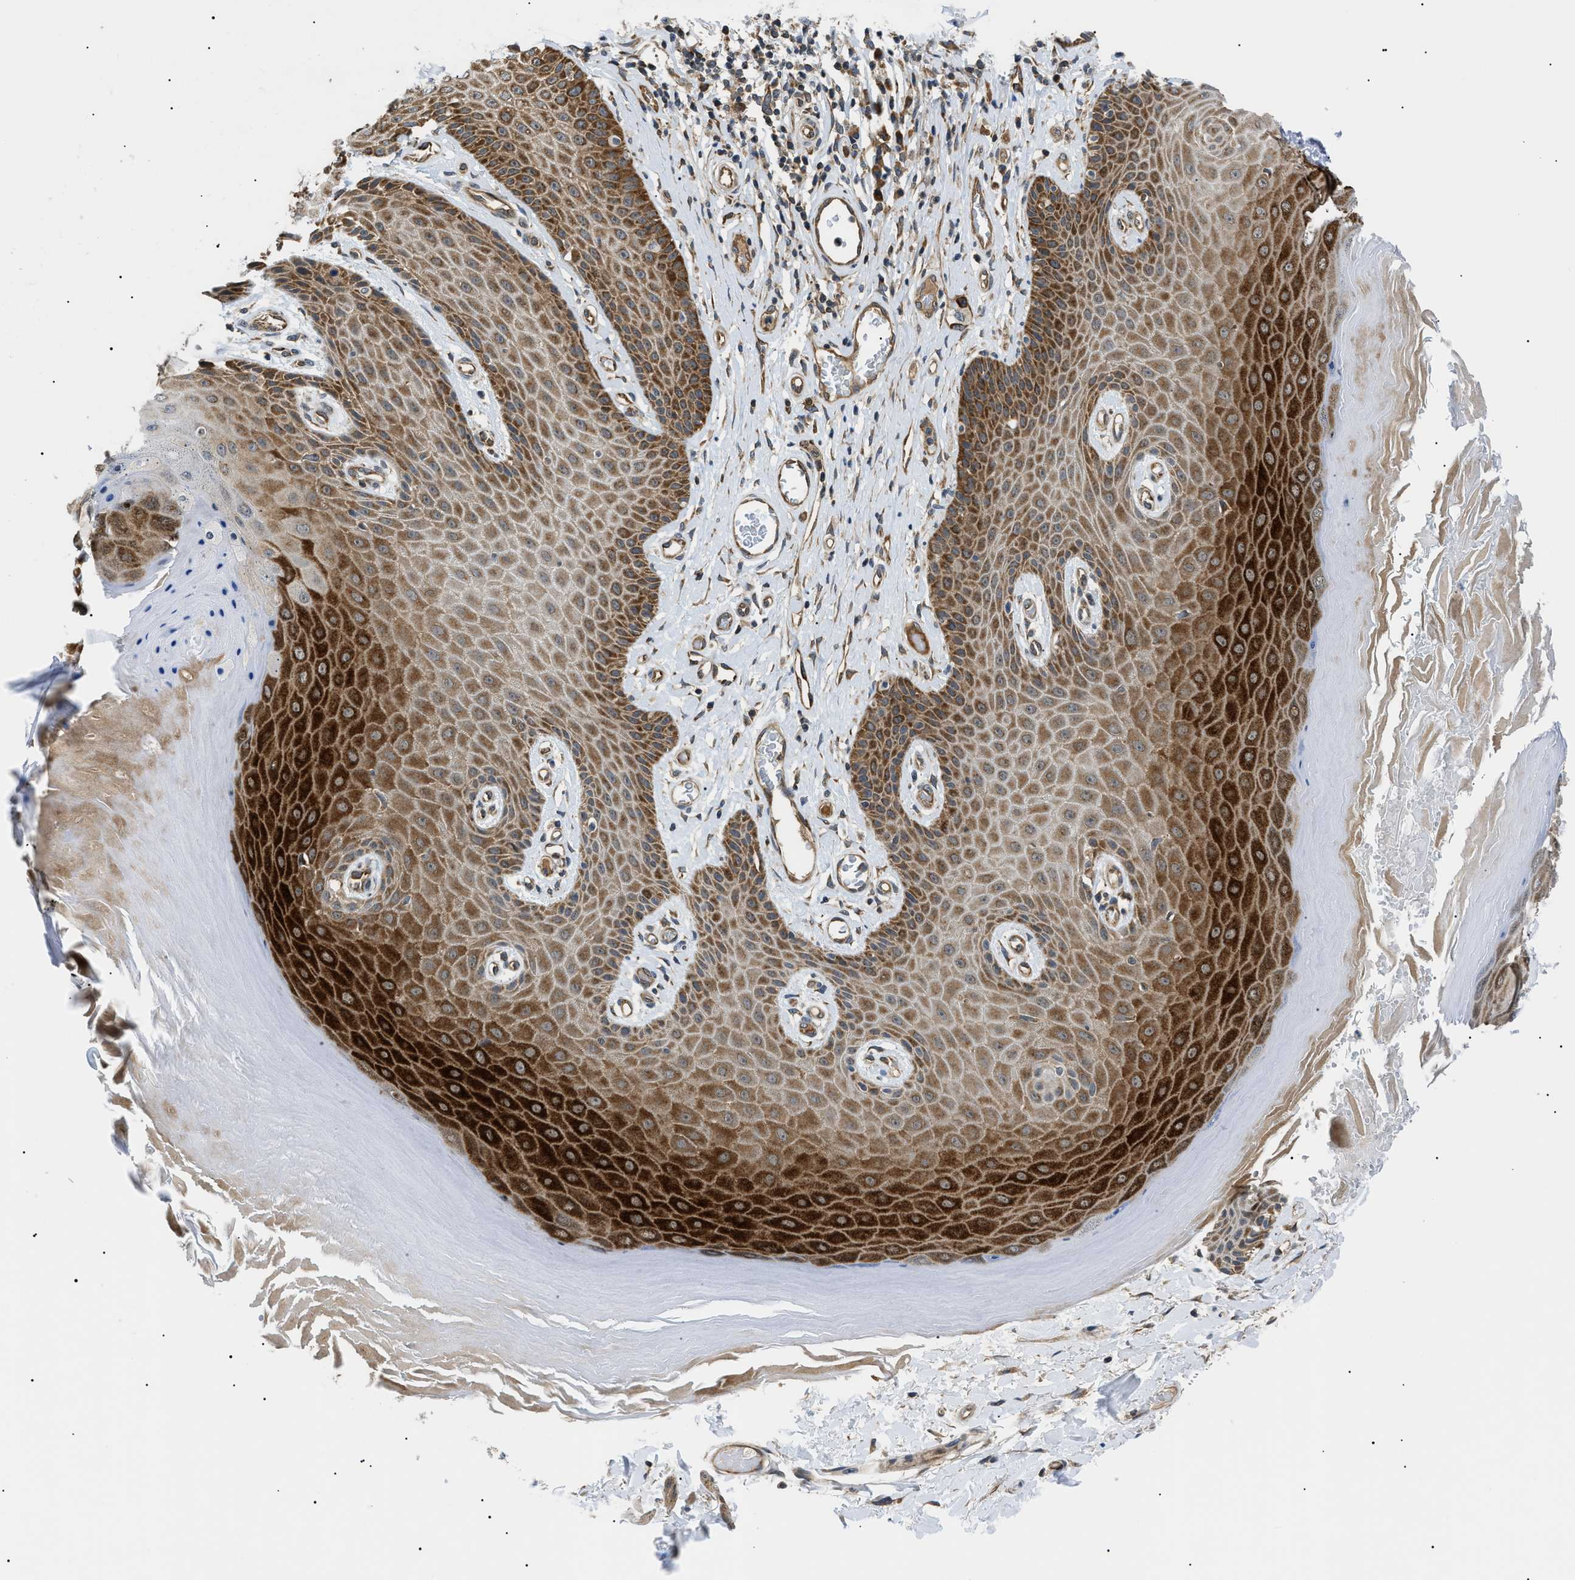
{"staining": {"intensity": "strong", "quantity": "25%-75%", "location": "cytoplasmic/membranous"}, "tissue": "skin", "cell_type": "Epidermal cells", "image_type": "normal", "snomed": [{"axis": "morphology", "description": "Normal tissue, NOS"}, {"axis": "topography", "description": "Vulva"}], "caption": "Skin stained for a protein displays strong cytoplasmic/membranous positivity in epidermal cells. (DAB = brown stain, brightfield microscopy at high magnification).", "gene": "SRPK1", "patient": {"sex": "female", "age": 73}}